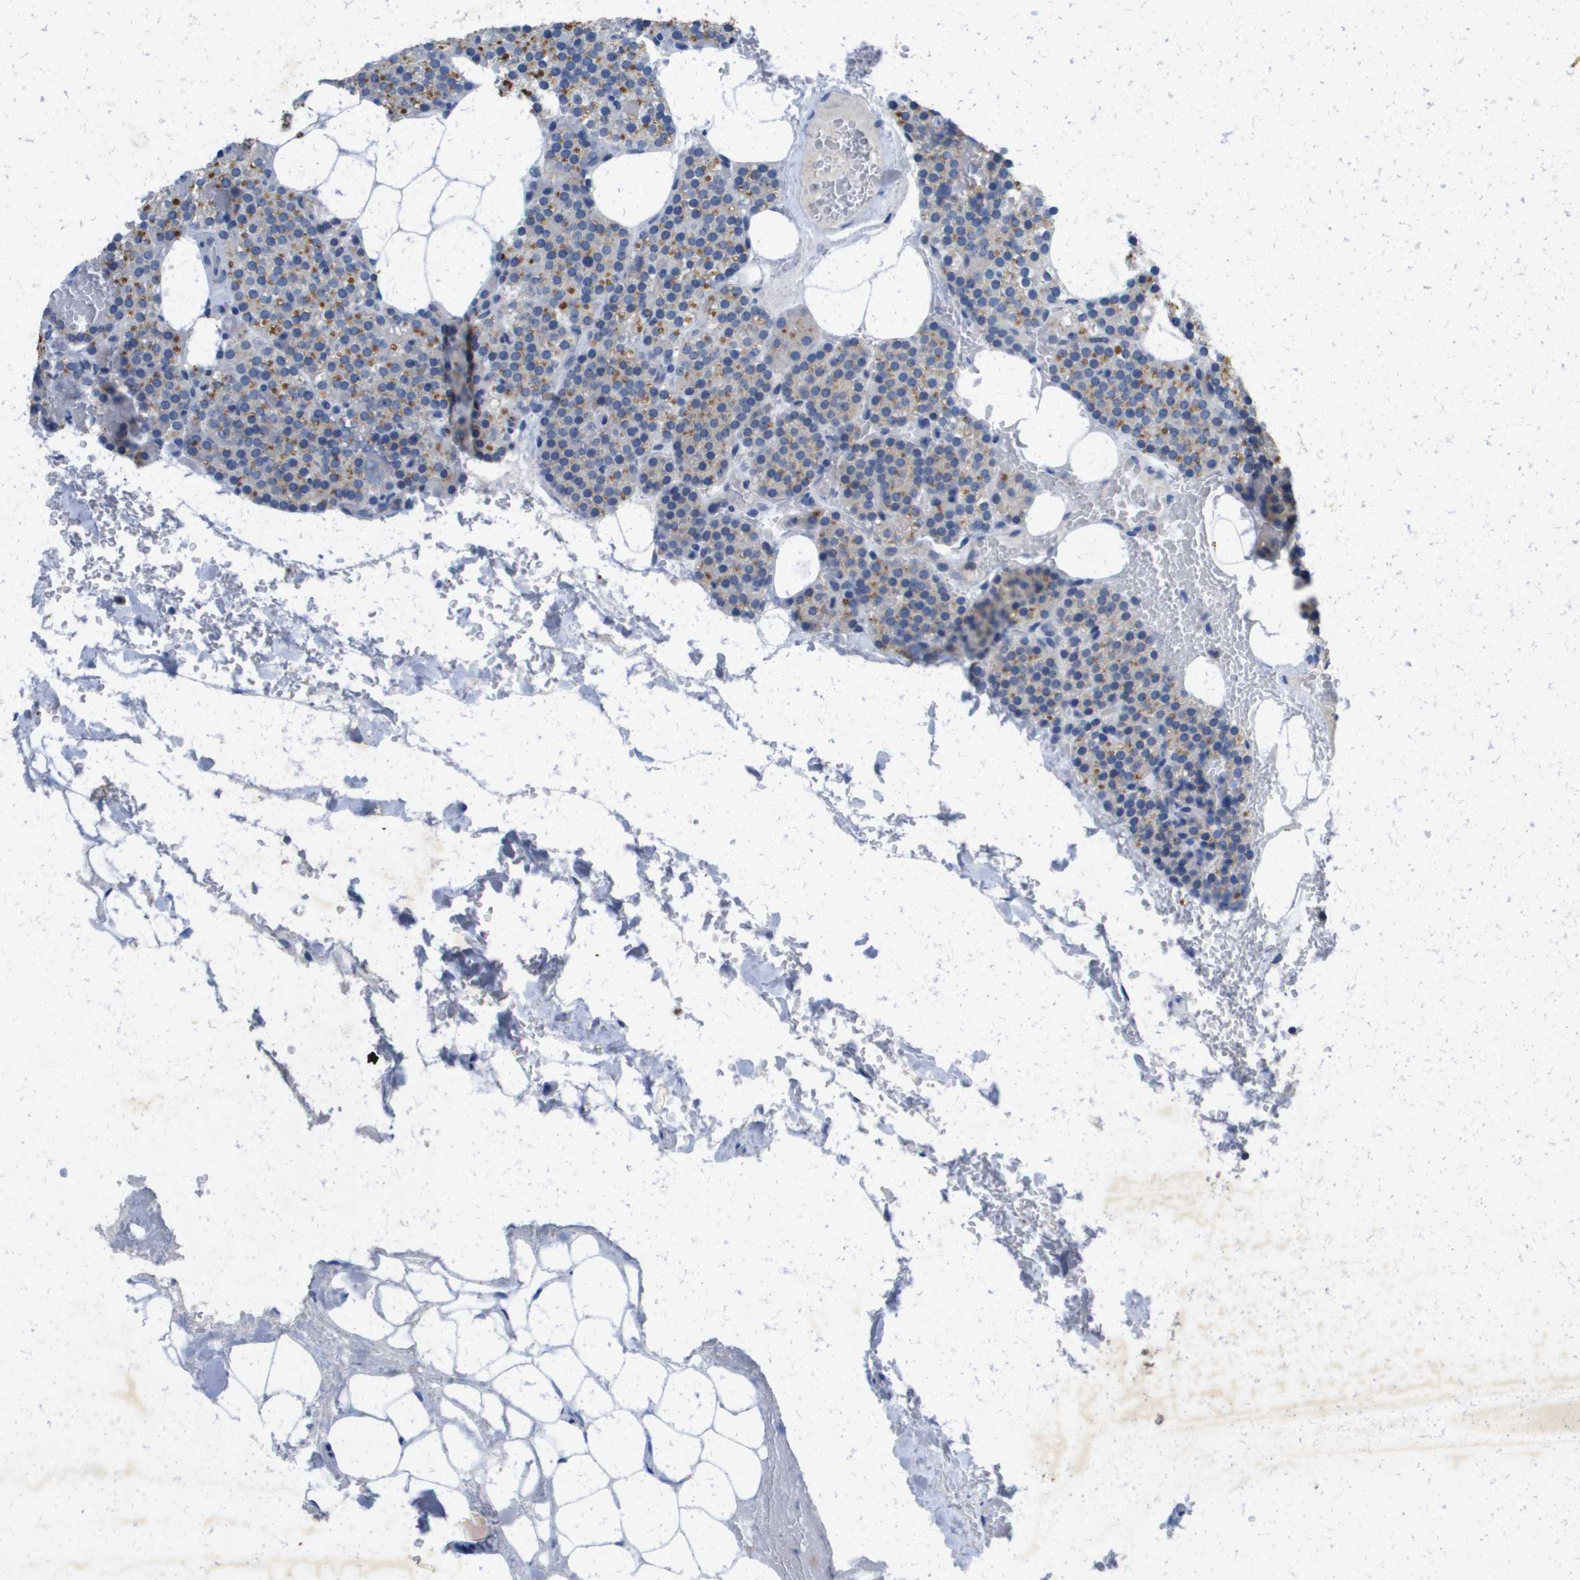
{"staining": {"intensity": "weak", "quantity": "25%-75%", "location": "cytoplasmic/membranous"}, "tissue": "parathyroid gland", "cell_type": "Glandular cells", "image_type": "normal", "snomed": [{"axis": "morphology", "description": "Normal tissue, NOS"}, {"axis": "morphology", "description": "Inflammation chronic"}, {"axis": "morphology", "description": "Goiter, colloid"}, {"axis": "topography", "description": "Thyroid gland"}, {"axis": "topography", "description": "Parathyroid gland"}], "caption": "This micrograph shows immunohistochemistry staining of unremarkable human parathyroid gland, with low weak cytoplasmic/membranous positivity in about 25%-75% of glandular cells.", "gene": "LIPG", "patient": {"sex": "male", "age": 65}}